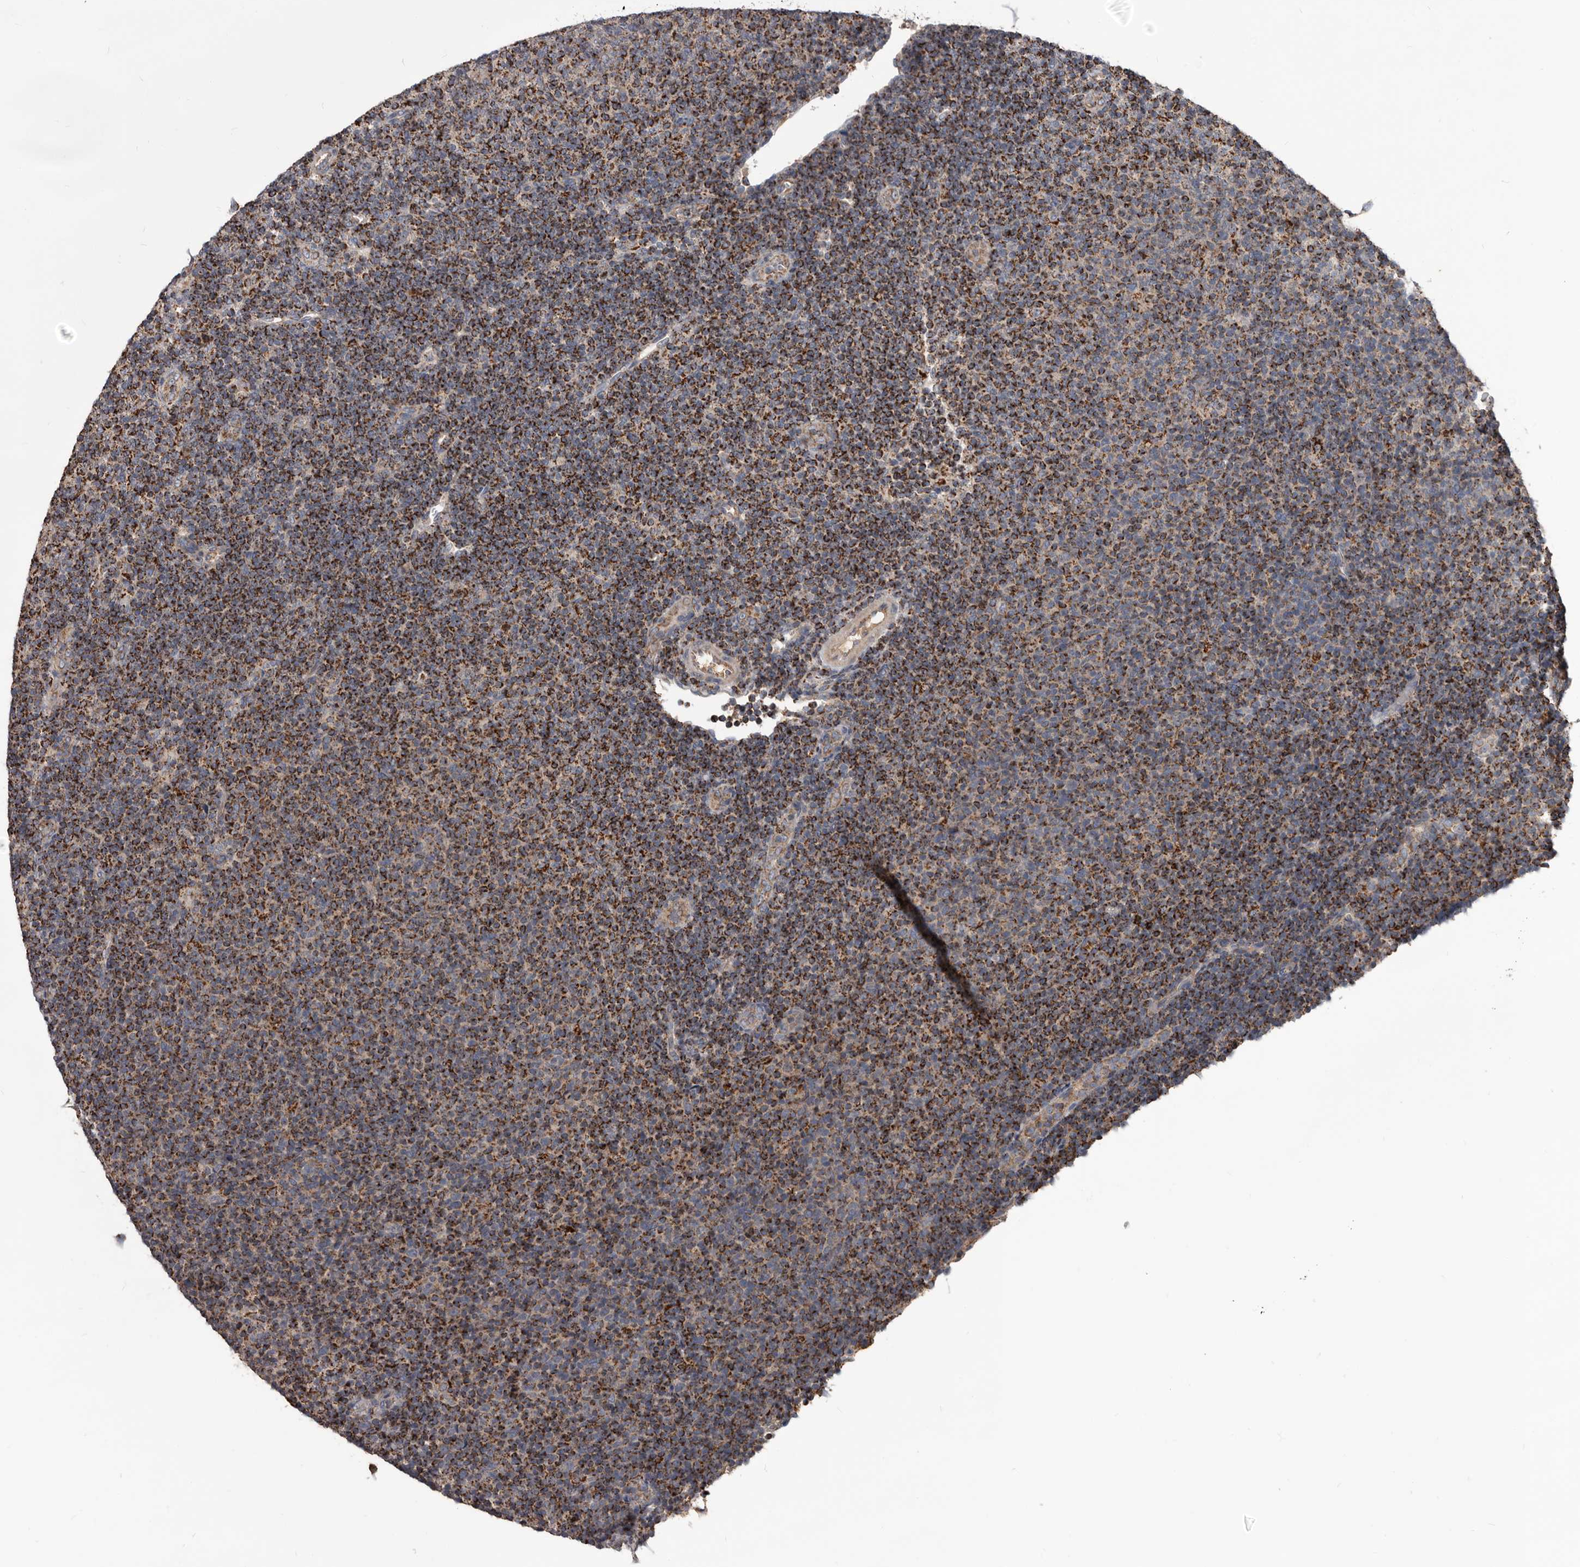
{"staining": {"intensity": "strong", "quantity": ">75%", "location": "cytoplasmic/membranous"}, "tissue": "lymphoma", "cell_type": "Tumor cells", "image_type": "cancer", "snomed": [{"axis": "morphology", "description": "Malignant lymphoma, non-Hodgkin's type, Low grade"}, {"axis": "topography", "description": "Lymph node"}], "caption": "There is high levels of strong cytoplasmic/membranous positivity in tumor cells of lymphoma, as demonstrated by immunohistochemical staining (brown color).", "gene": "ALDH5A1", "patient": {"sex": "male", "age": 66}}